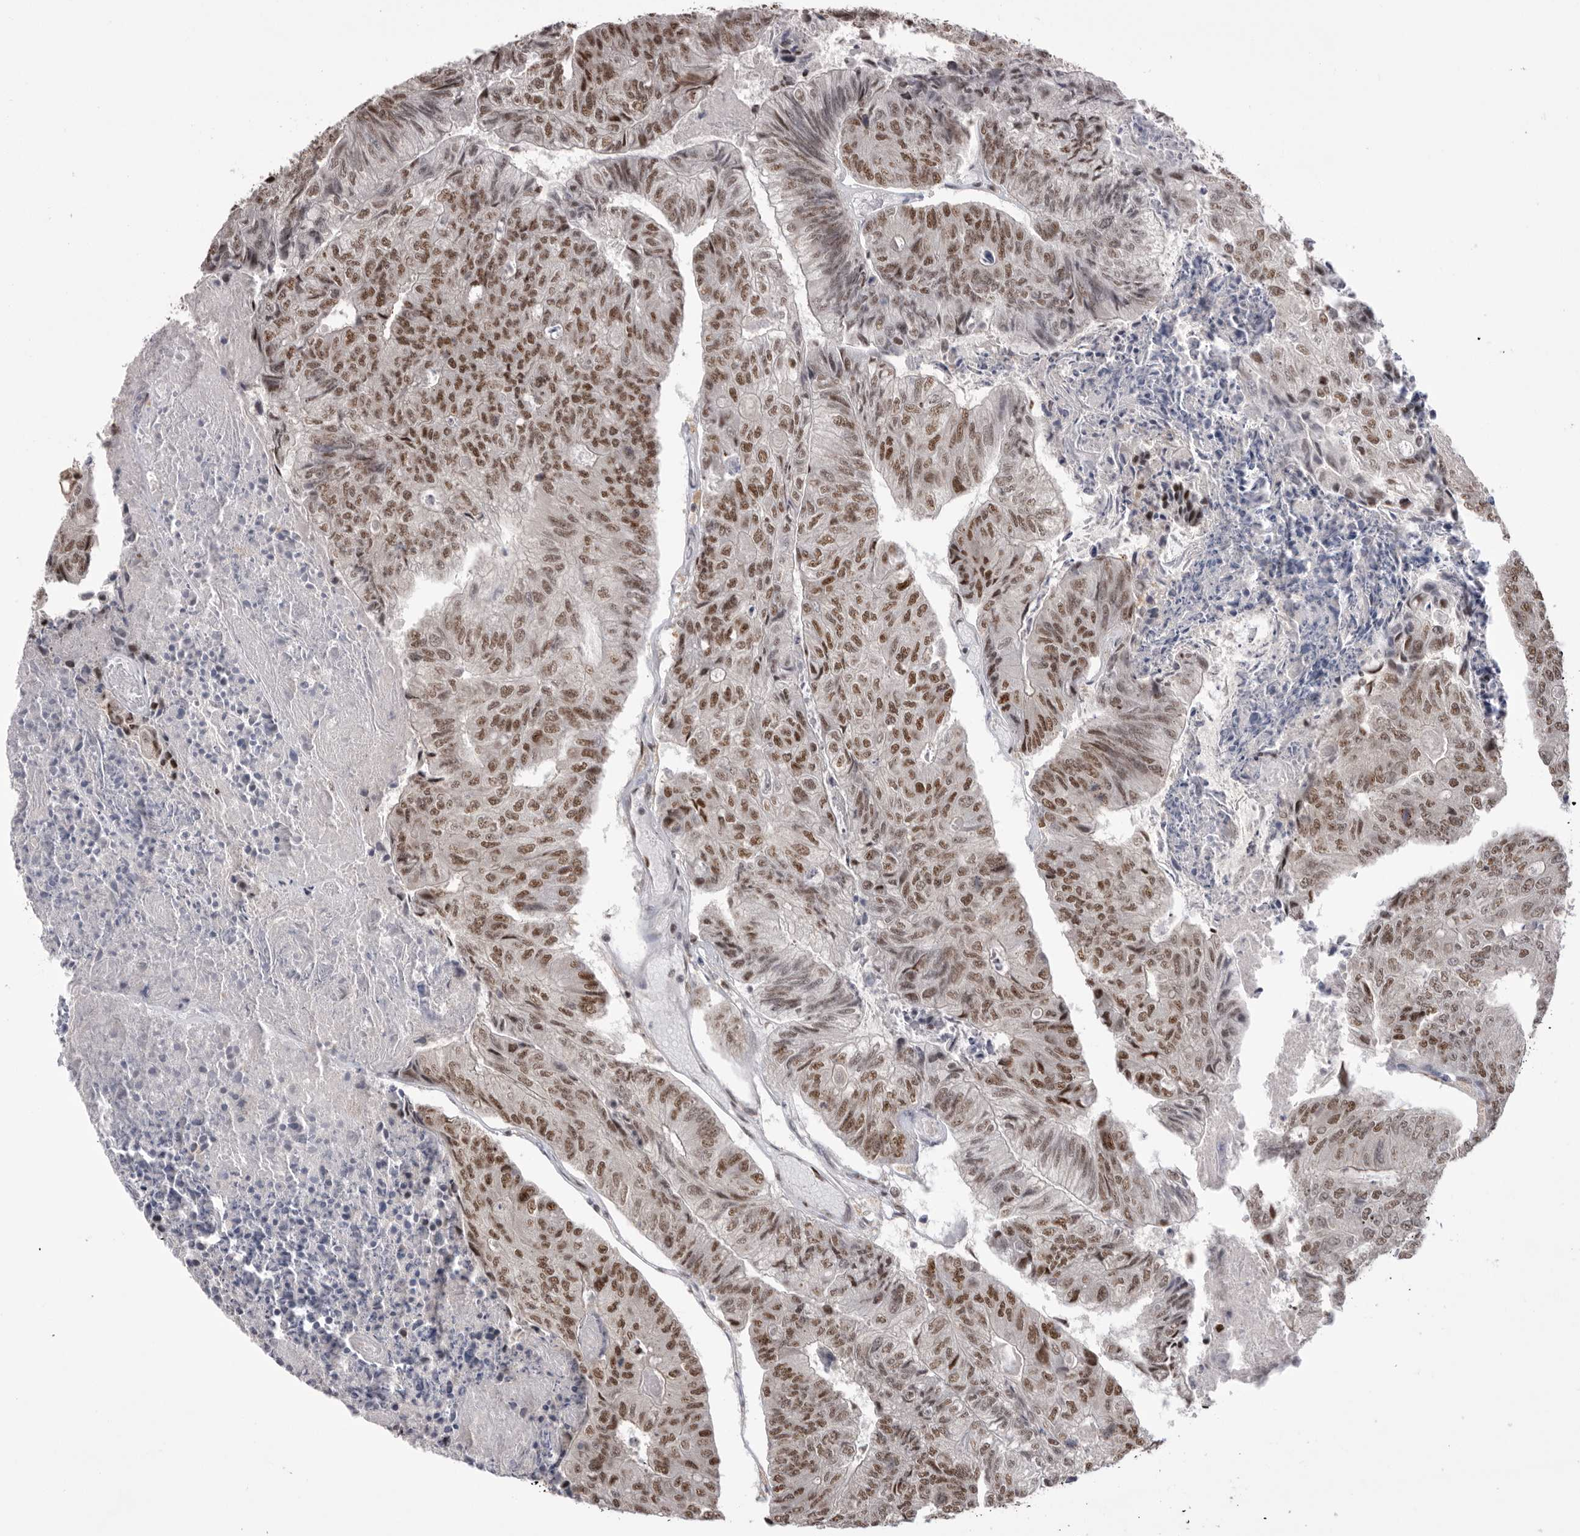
{"staining": {"intensity": "moderate", "quantity": ">75%", "location": "nuclear"}, "tissue": "colorectal cancer", "cell_type": "Tumor cells", "image_type": "cancer", "snomed": [{"axis": "morphology", "description": "Adenocarcinoma, NOS"}, {"axis": "topography", "description": "Colon"}], "caption": "A histopathology image showing moderate nuclear expression in approximately >75% of tumor cells in colorectal cancer, as visualized by brown immunohistochemical staining.", "gene": "BCLAF3", "patient": {"sex": "female", "age": 67}}